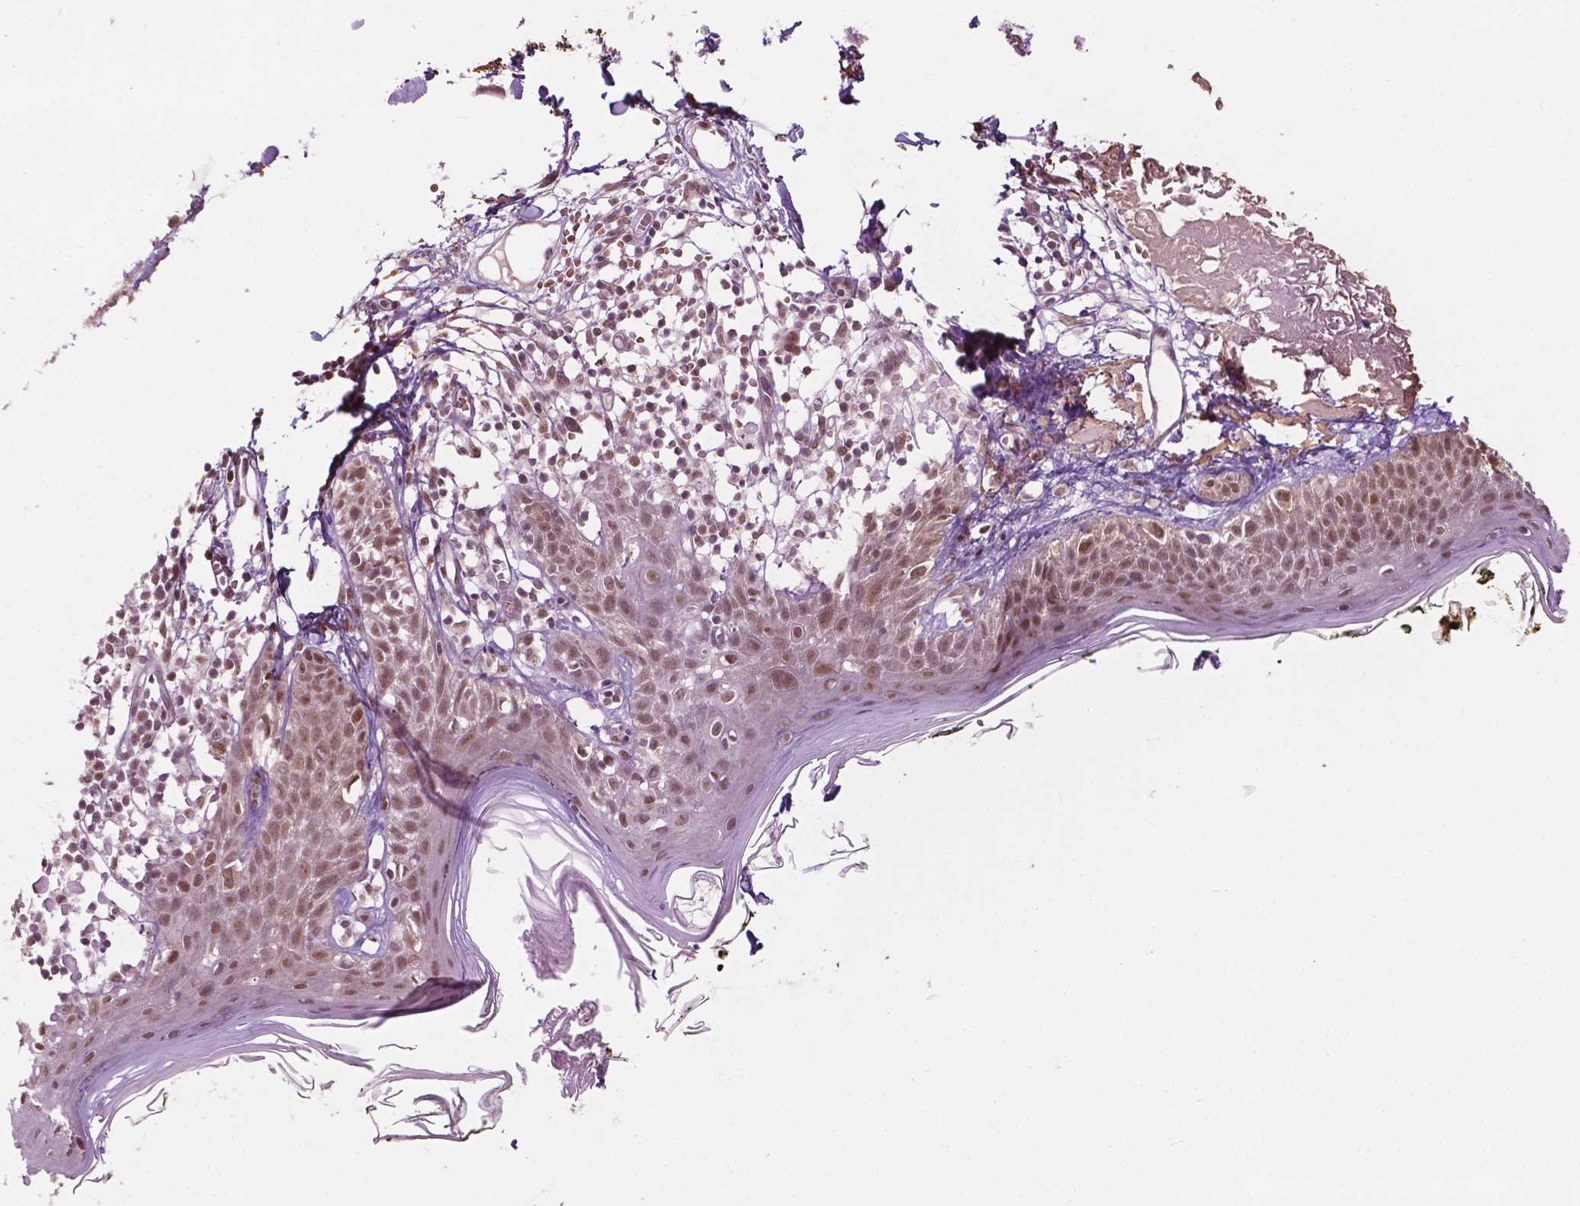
{"staining": {"intensity": "moderate", "quantity": ">75%", "location": "nuclear"}, "tissue": "skin", "cell_type": "Fibroblasts", "image_type": "normal", "snomed": [{"axis": "morphology", "description": "Normal tissue, NOS"}, {"axis": "topography", "description": "Skin"}], "caption": "Immunohistochemistry photomicrograph of normal skin: skin stained using immunohistochemistry (IHC) shows medium levels of moderate protein expression localized specifically in the nuclear of fibroblasts, appearing as a nuclear brown color.", "gene": "UBQLN4", "patient": {"sex": "male", "age": 76}}